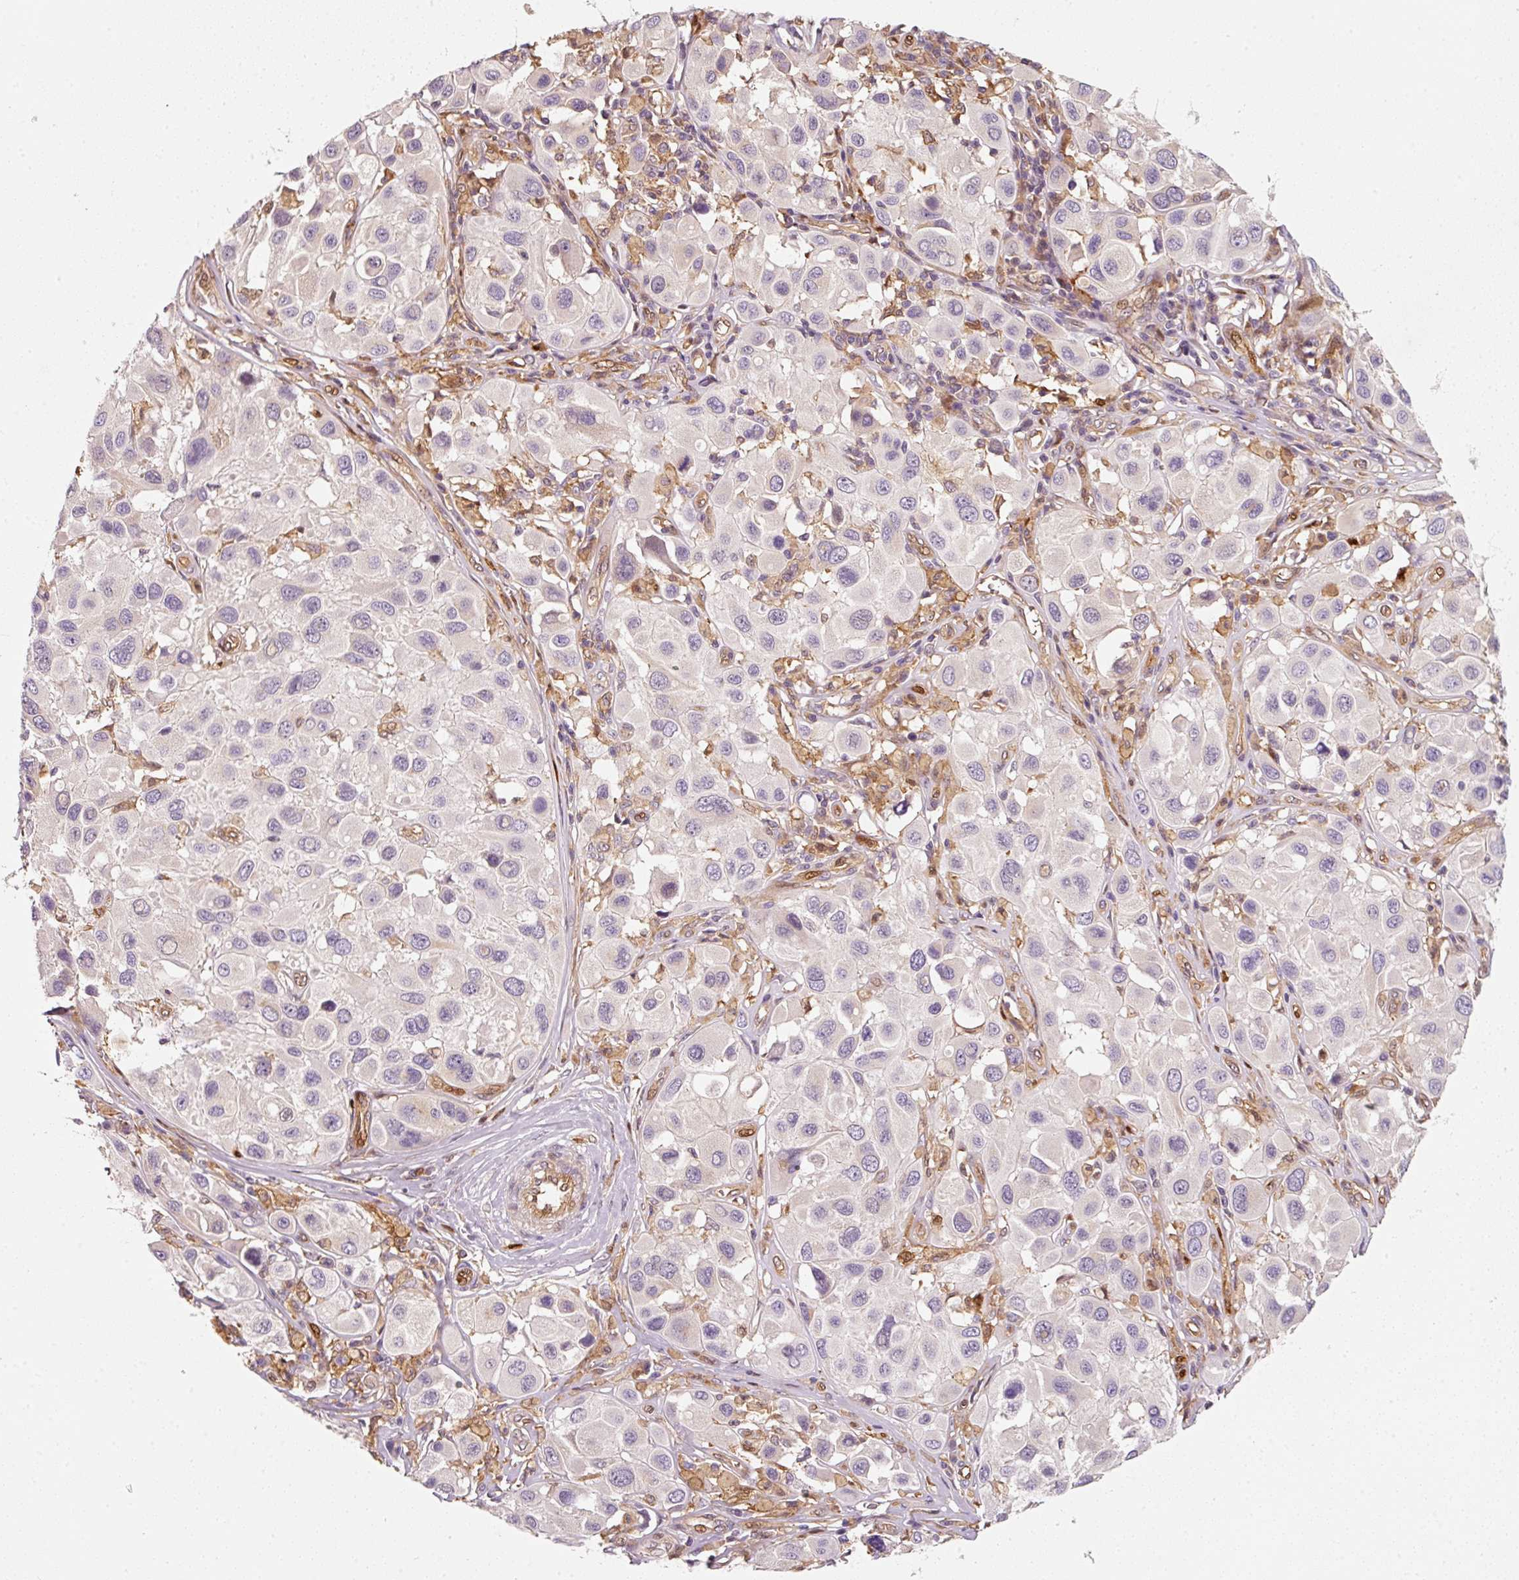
{"staining": {"intensity": "negative", "quantity": "none", "location": "none"}, "tissue": "melanoma", "cell_type": "Tumor cells", "image_type": "cancer", "snomed": [{"axis": "morphology", "description": "Malignant melanoma, Metastatic site"}, {"axis": "topography", "description": "Skin"}], "caption": "IHC image of human melanoma stained for a protein (brown), which shows no expression in tumor cells.", "gene": "IQGAP2", "patient": {"sex": "male", "age": 41}}